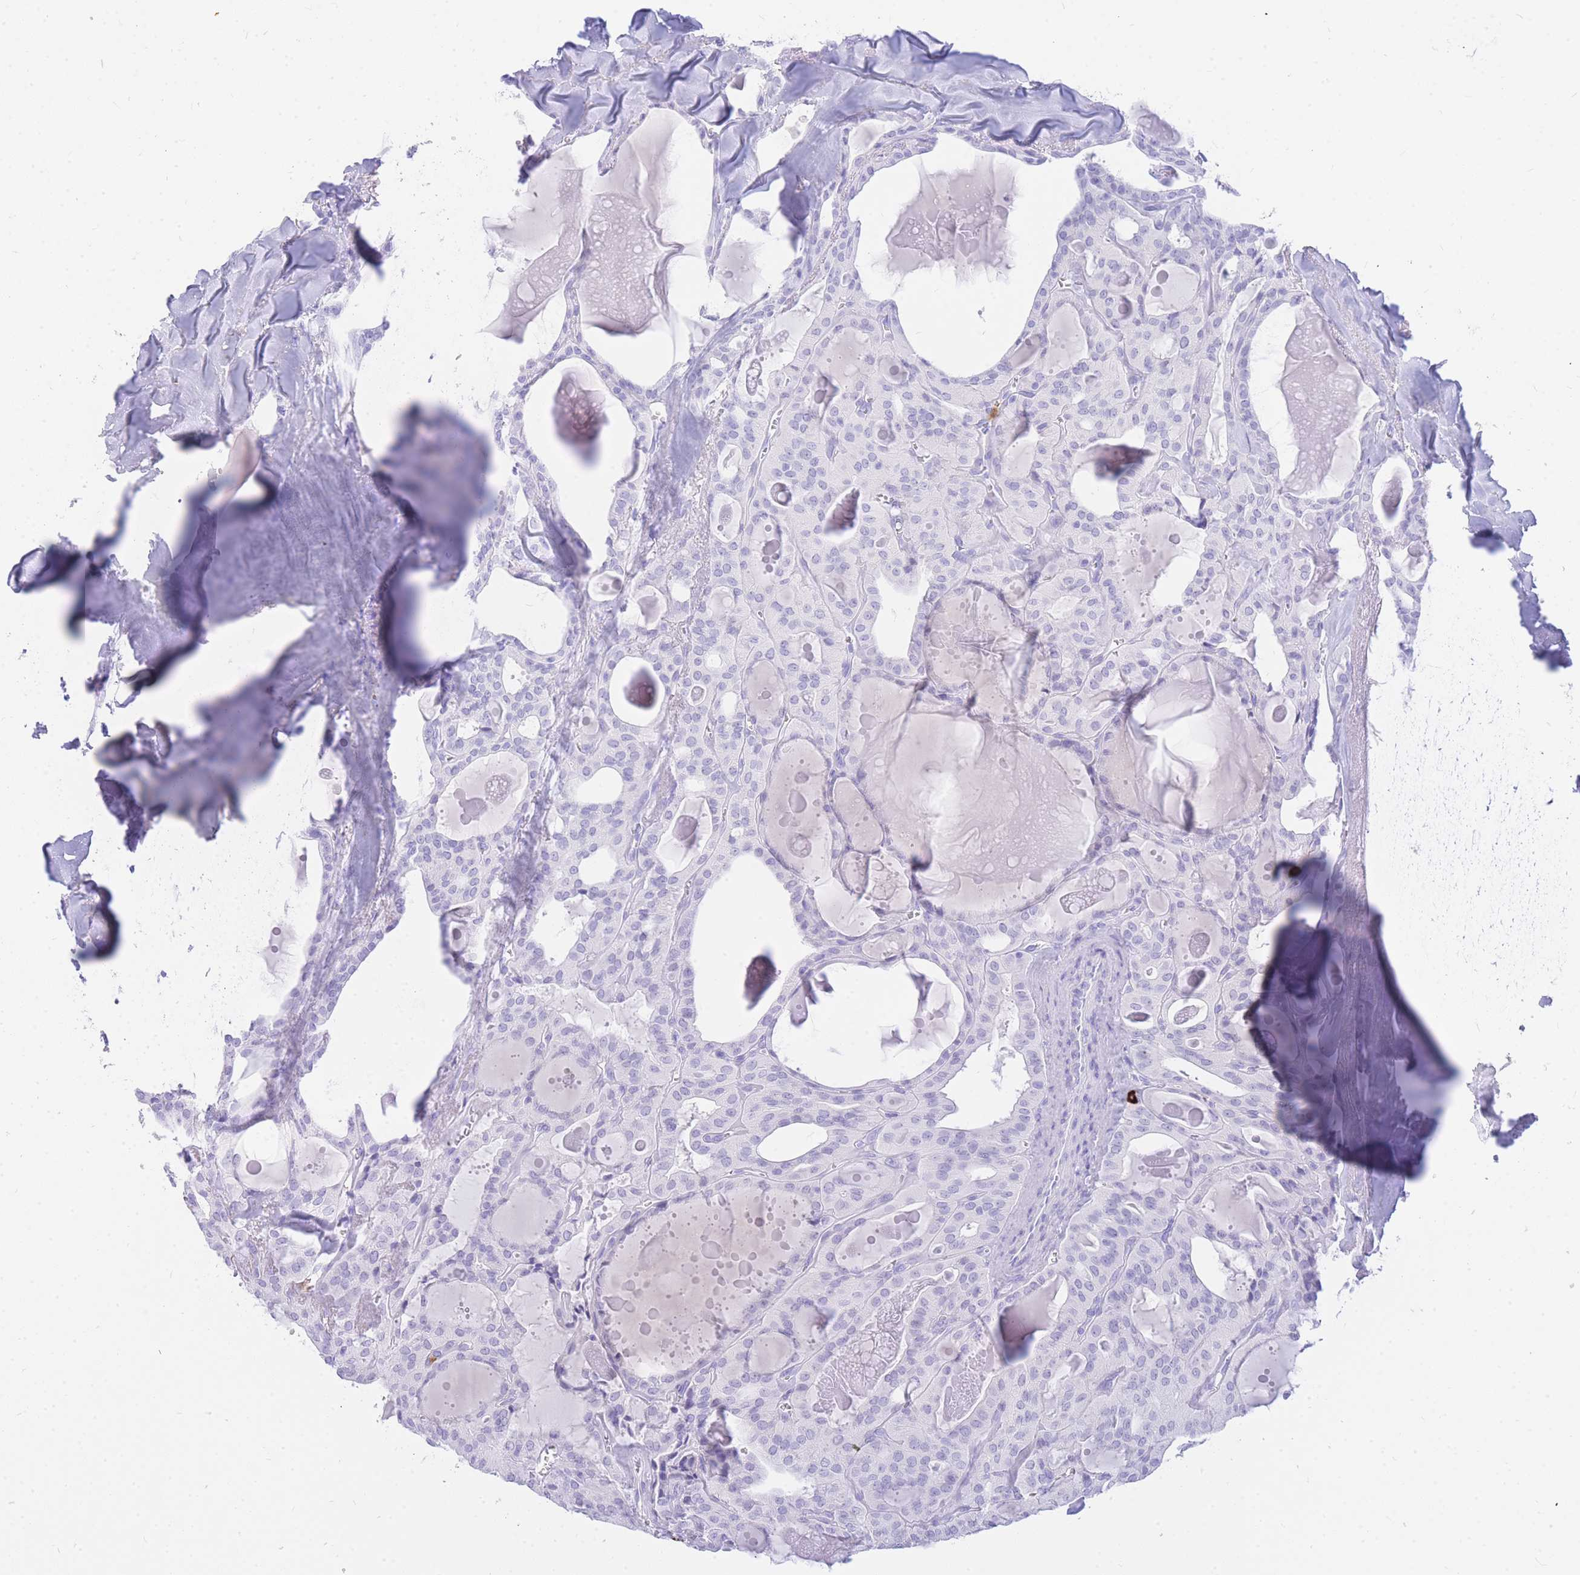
{"staining": {"intensity": "negative", "quantity": "none", "location": "none"}, "tissue": "thyroid cancer", "cell_type": "Tumor cells", "image_type": "cancer", "snomed": [{"axis": "morphology", "description": "Papillary adenocarcinoma, NOS"}, {"axis": "topography", "description": "Thyroid gland"}], "caption": "IHC micrograph of thyroid papillary adenocarcinoma stained for a protein (brown), which reveals no staining in tumor cells.", "gene": "HERC1", "patient": {"sex": "male", "age": 52}}